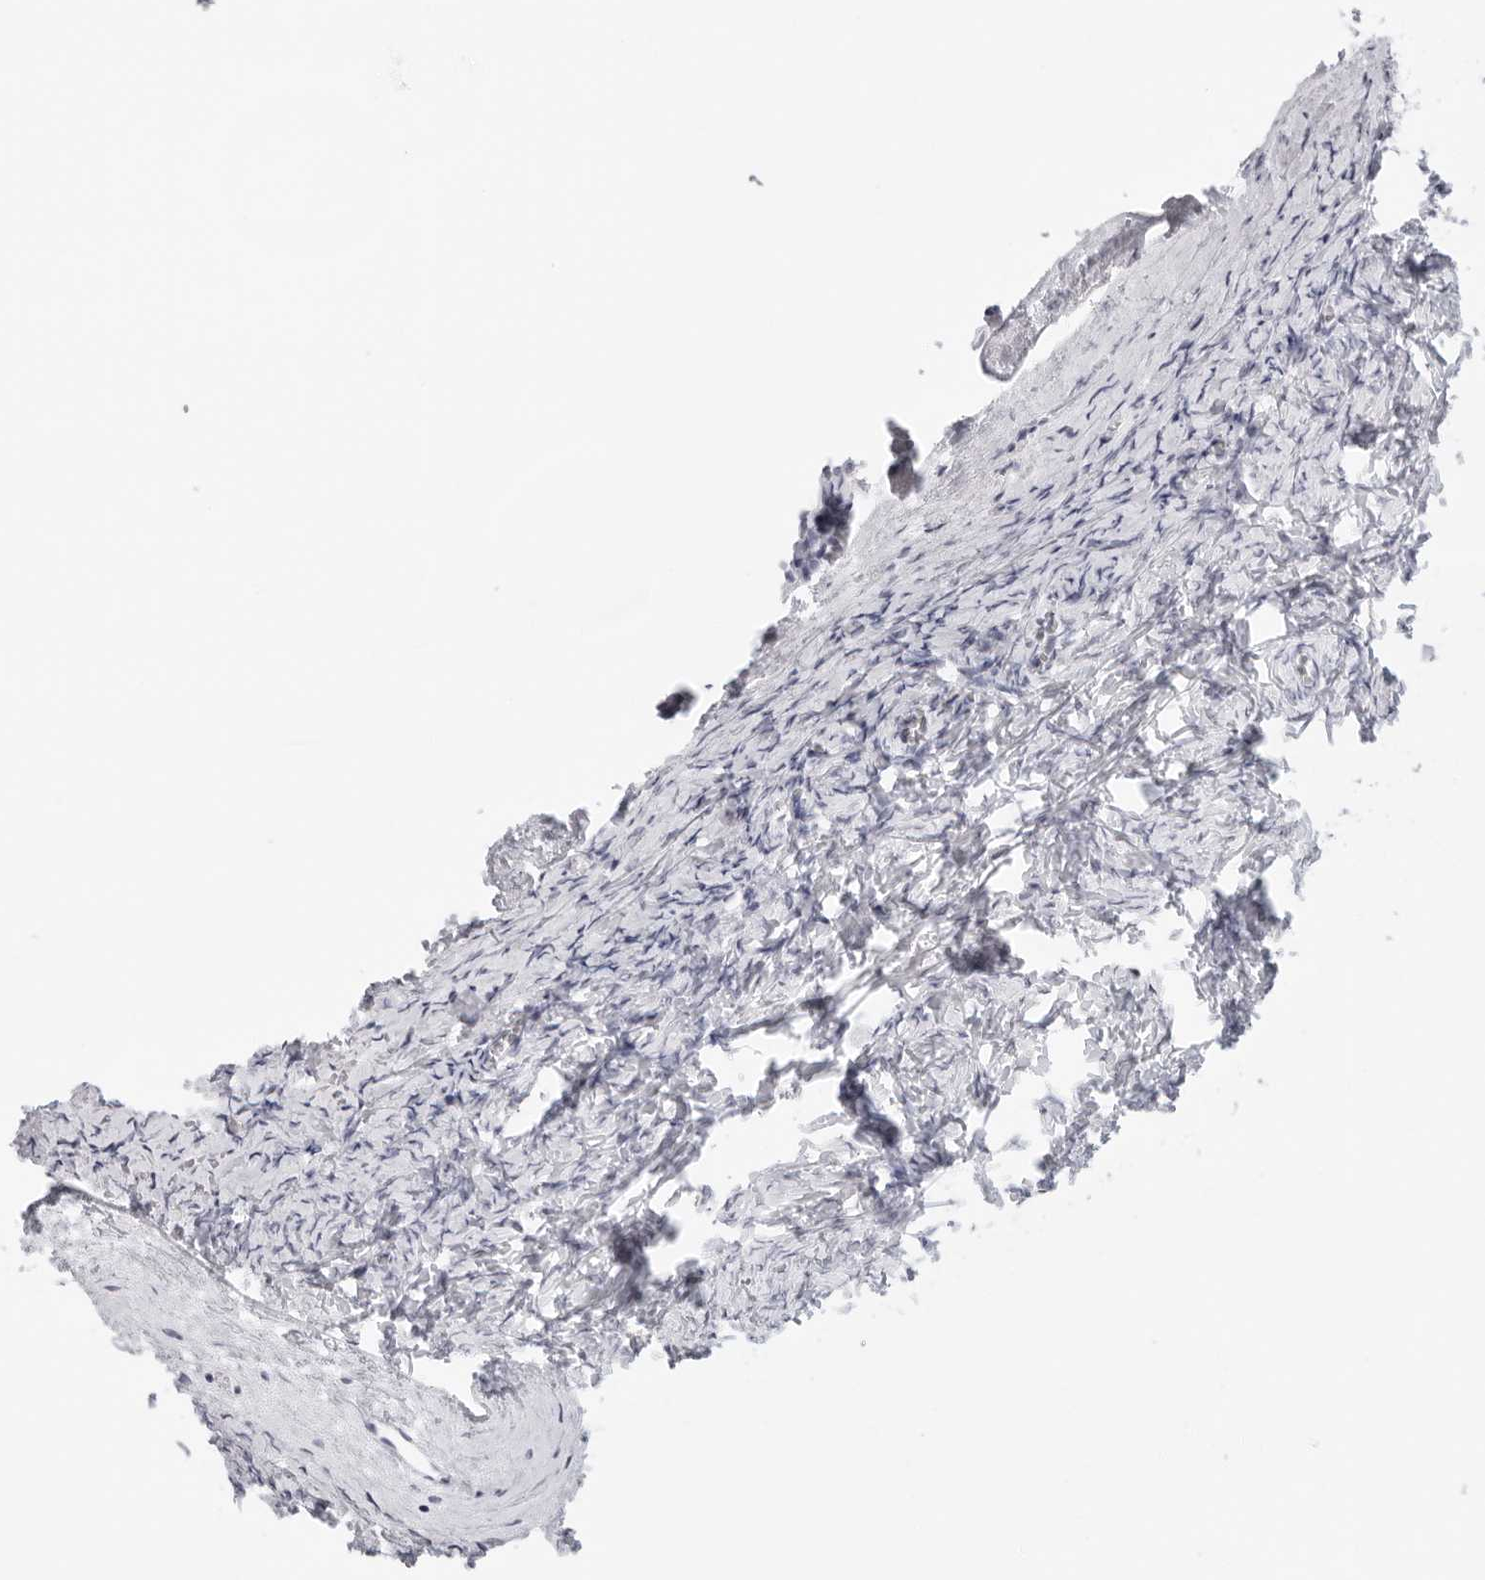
{"staining": {"intensity": "strong", "quantity": ">75%", "location": "cytoplasmic/membranous"}, "tissue": "ovary", "cell_type": "Follicle cells", "image_type": "normal", "snomed": [{"axis": "morphology", "description": "Normal tissue, NOS"}, {"axis": "topography", "description": "Ovary"}], "caption": "Immunohistochemical staining of benign human ovary demonstrates >75% levels of strong cytoplasmic/membranous protein positivity in about >75% of follicle cells. (brown staining indicates protein expression, while blue staining denotes nuclei).", "gene": "CIART", "patient": {"sex": "female", "age": 27}}